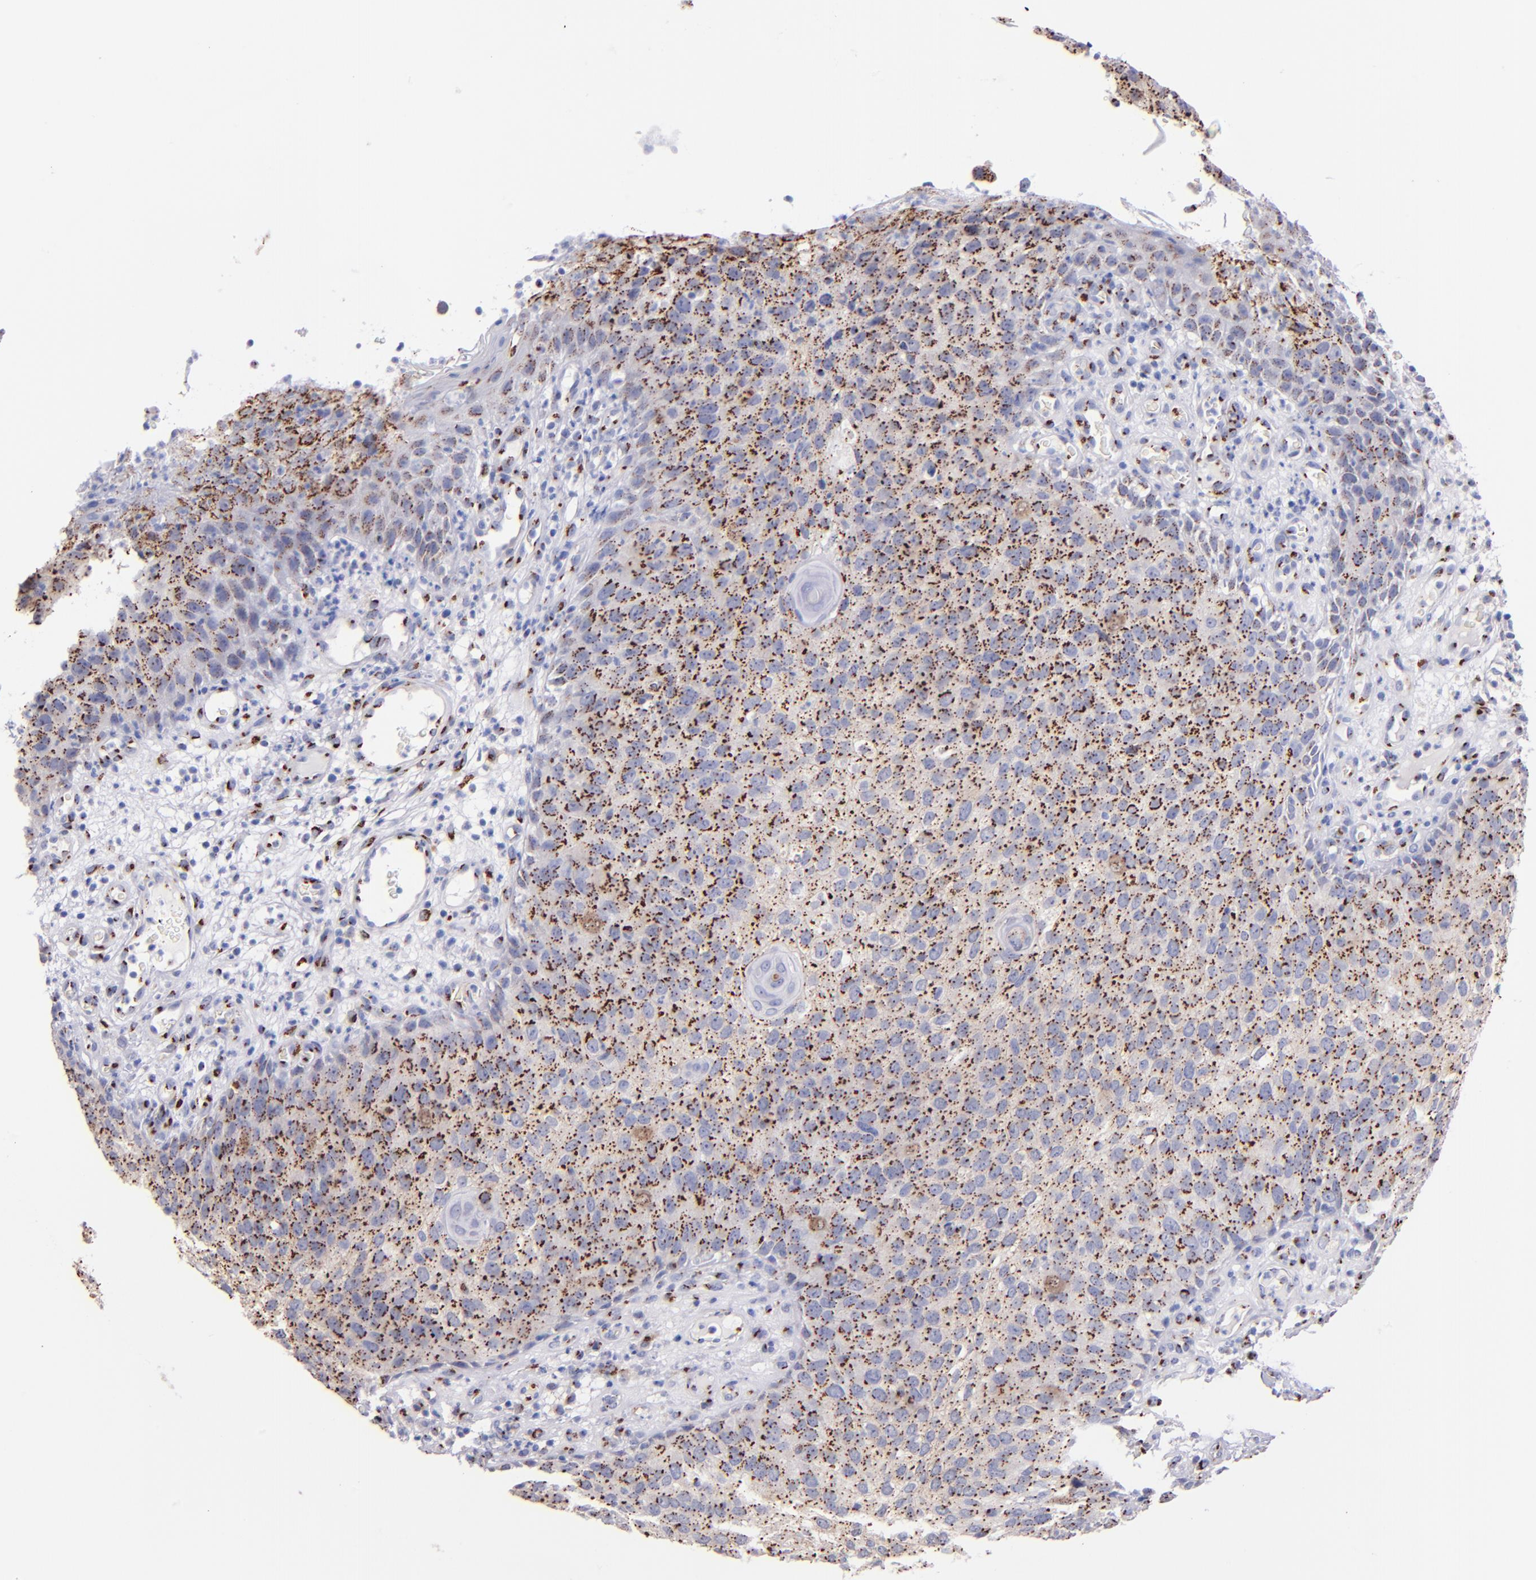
{"staining": {"intensity": "moderate", "quantity": ">75%", "location": "cytoplasmic/membranous"}, "tissue": "skin cancer", "cell_type": "Tumor cells", "image_type": "cancer", "snomed": [{"axis": "morphology", "description": "Squamous cell carcinoma, NOS"}, {"axis": "topography", "description": "Skin"}], "caption": "DAB immunohistochemical staining of human skin squamous cell carcinoma reveals moderate cytoplasmic/membranous protein staining in about >75% of tumor cells. (IHC, brightfield microscopy, high magnification).", "gene": "GOLIM4", "patient": {"sex": "male", "age": 87}}